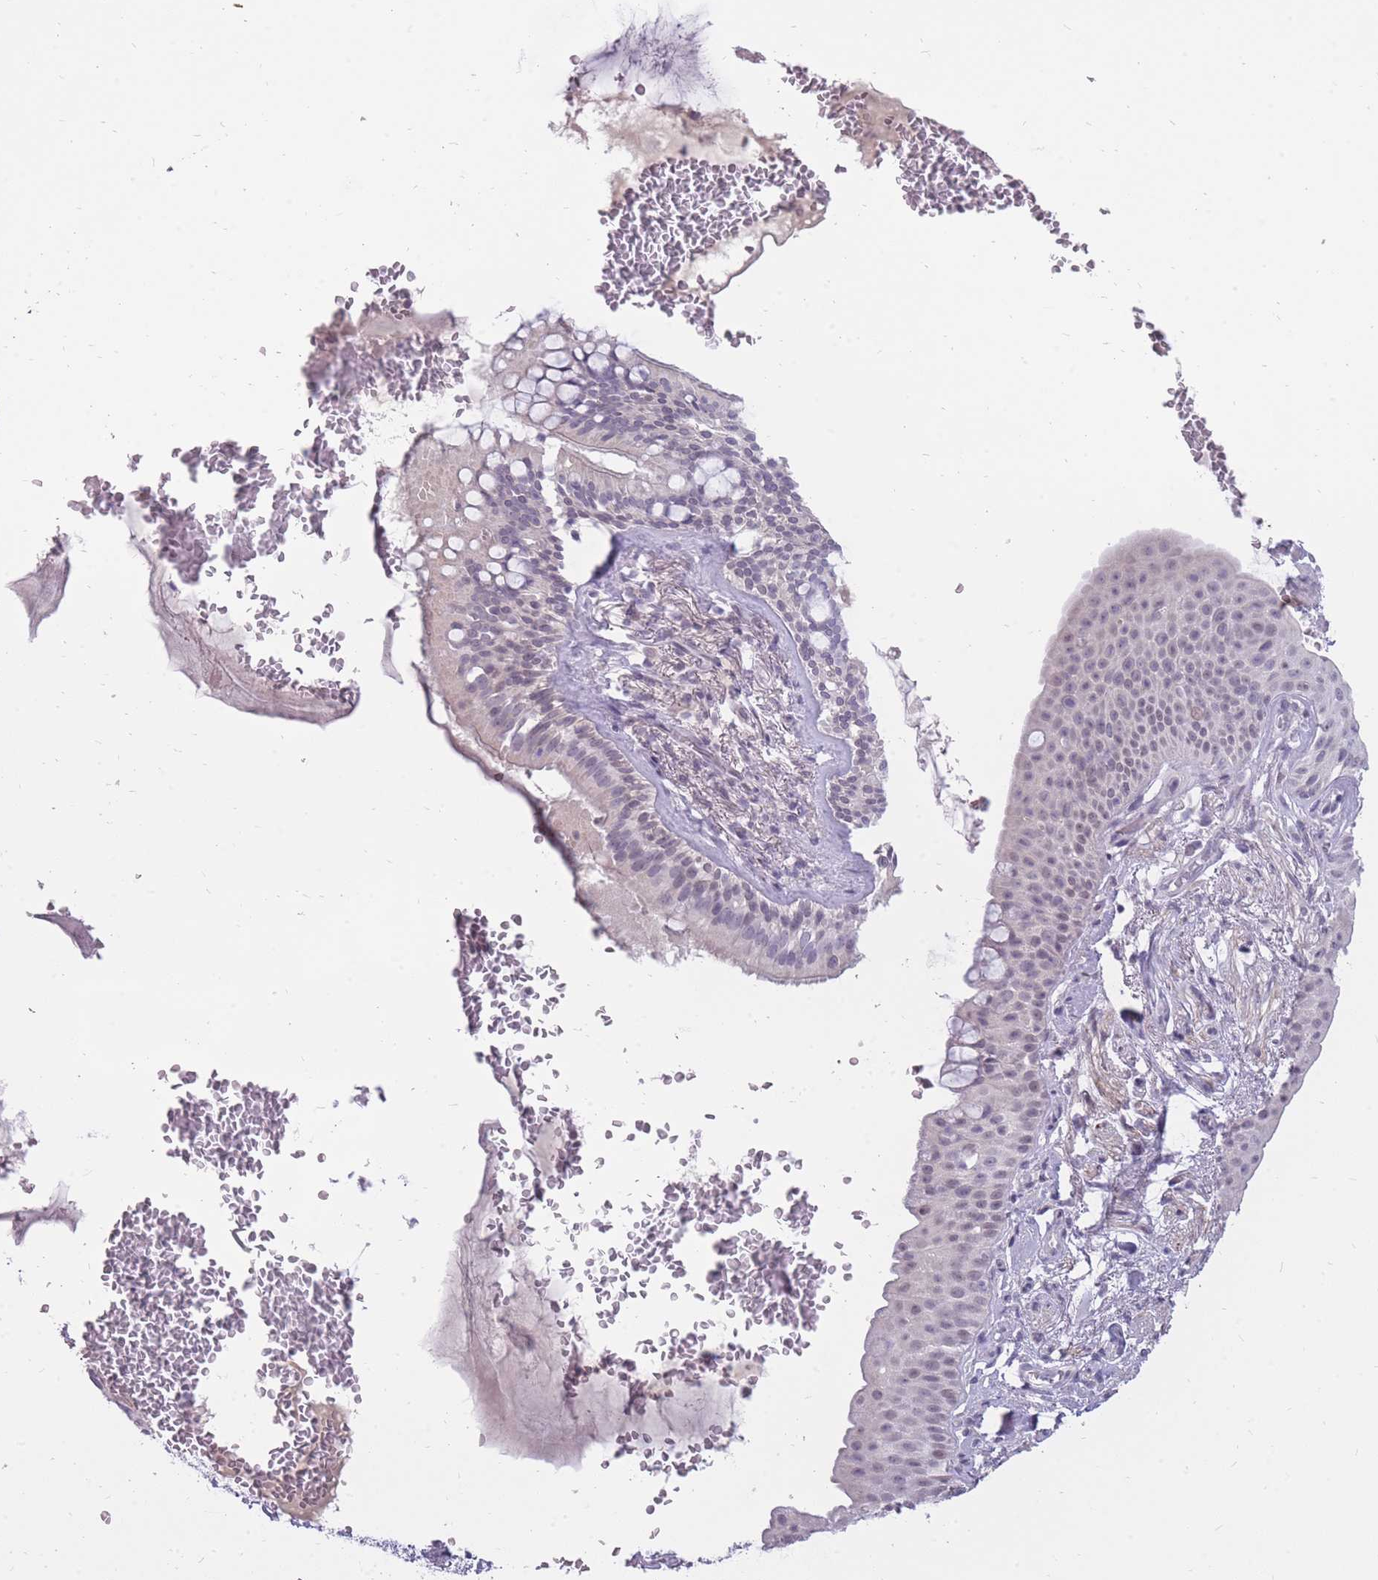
{"staining": {"intensity": "weak", "quantity": "25%-75%", "location": "cytoplasmic/membranous,nuclear"}, "tissue": "bronchus", "cell_type": "Respiratory epithelial cells", "image_type": "normal", "snomed": [{"axis": "morphology", "description": "Normal tissue, NOS"}, {"axis": "topography", "description": "Bronchus"}], "caption": "Brown immunohistochemical staining in normal human bronchus shows weak cytoplasmic/membranous,nuclear staining in about 25%-75% of respiratory epithelial cells. The staining was performed using DAB to visualize the protein expression in brown, while the nuclei were stained in blue with hematoxylin (Magnification: 20x).", "gene": "POM121C", "patient": {"sex": "male", "age": 70}}